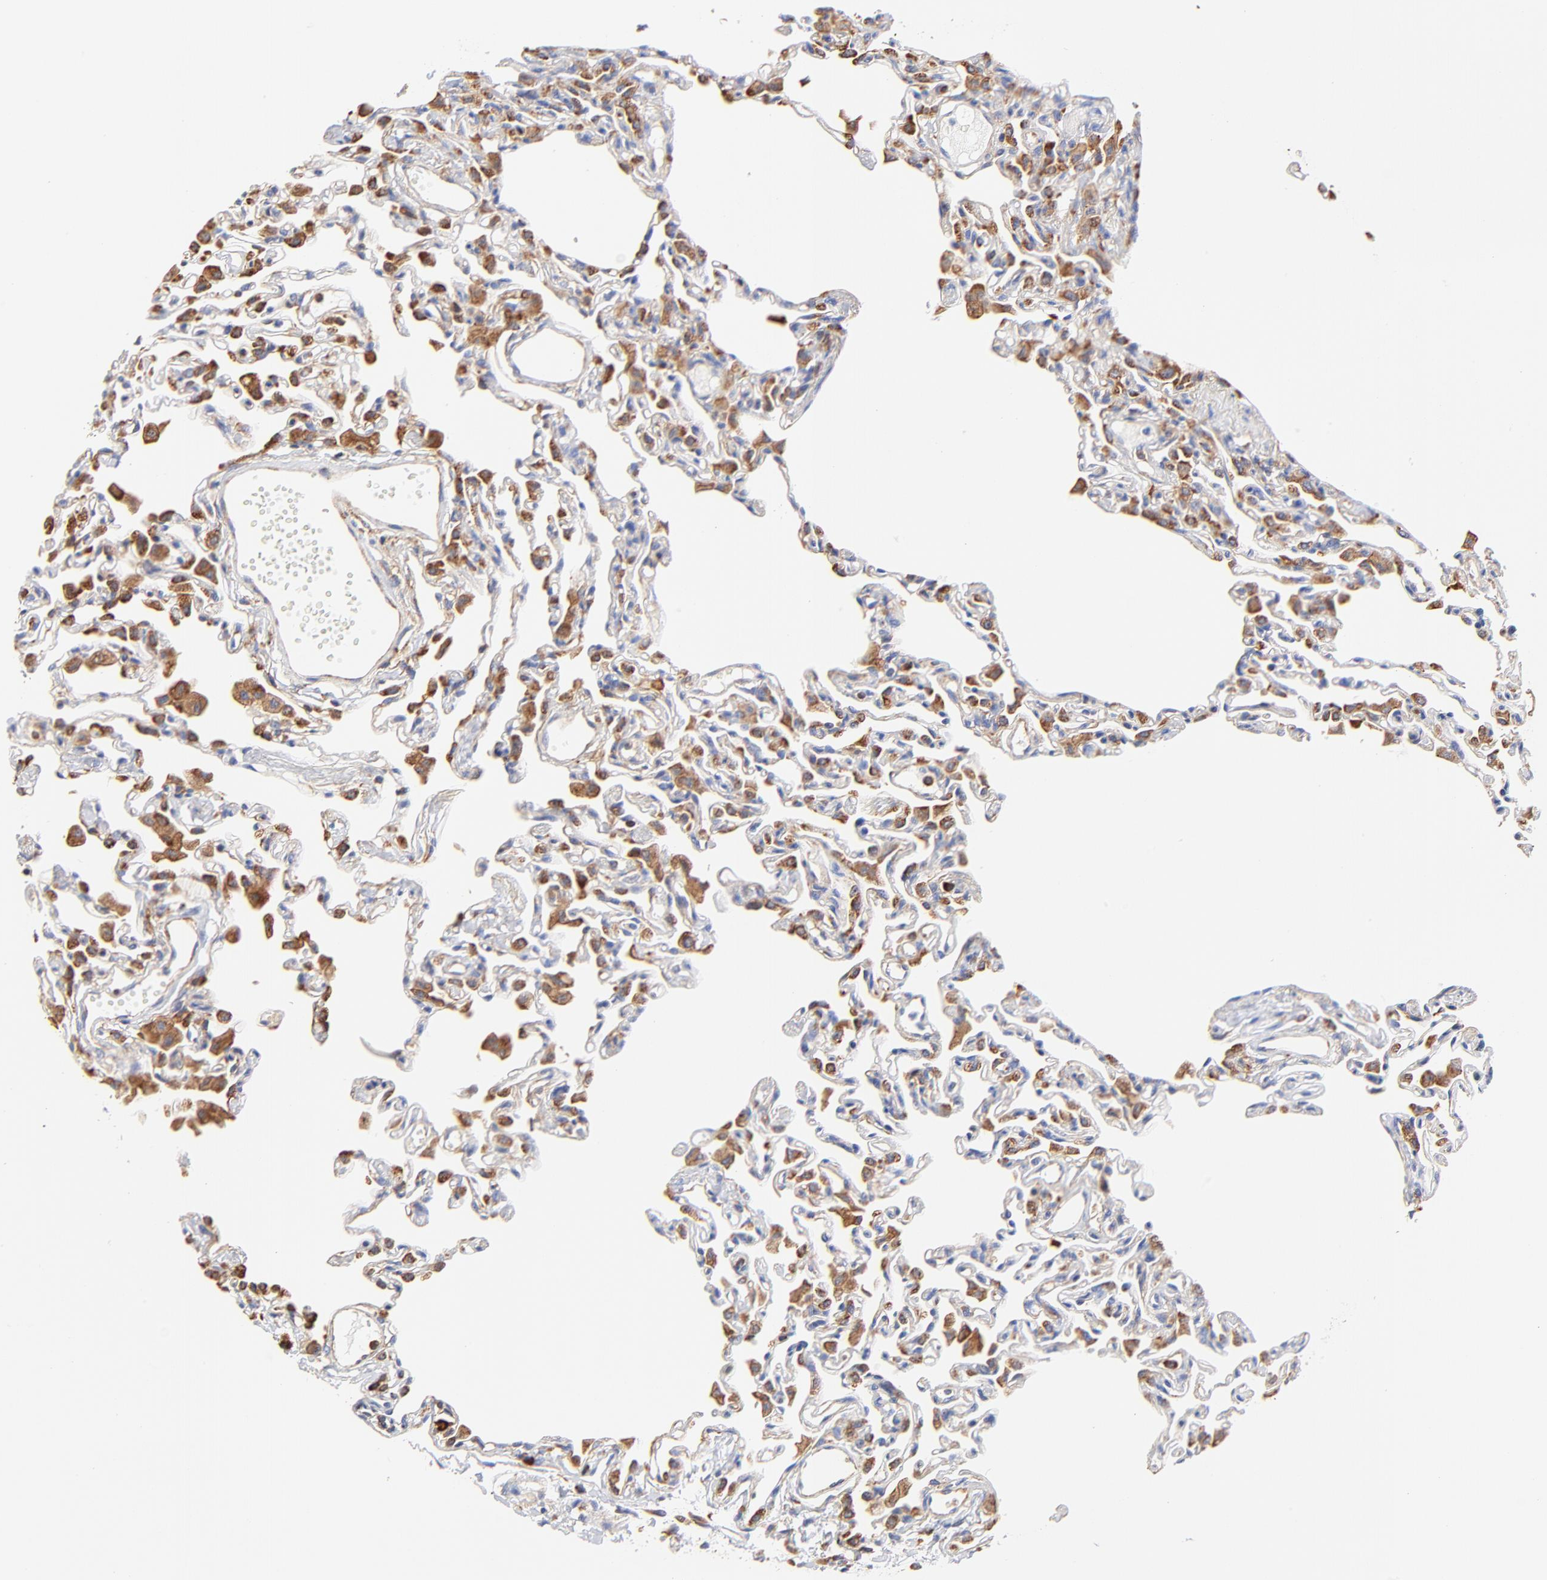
{"staining": {"intensity": "moderate", "quantity": "25%-75%", "location": "cytoplasmic/membranous"}, "tissue": "lung", "cell_type": "Alveolar cells", "image_type": "normal", "snomed": [{"axis": "morphology", "description": "Normal tissue, NOS"}, {"axis": "topography", "description": "Lung"}], "caption": "Immunohistochemistry (IHC) (DAB (3,3'-diaminobenzidine)) staining of benign human lung exhibits moderate cytoplasmic/membranous protein staining in about 25%-75% of alveolar cells. (Stains: DAB in brown, nuclei in blue, Microscopy: brightfield microscopy at high magnification).", "gene": "RPL27", "patient": {"sex": "female", "age": 49}}